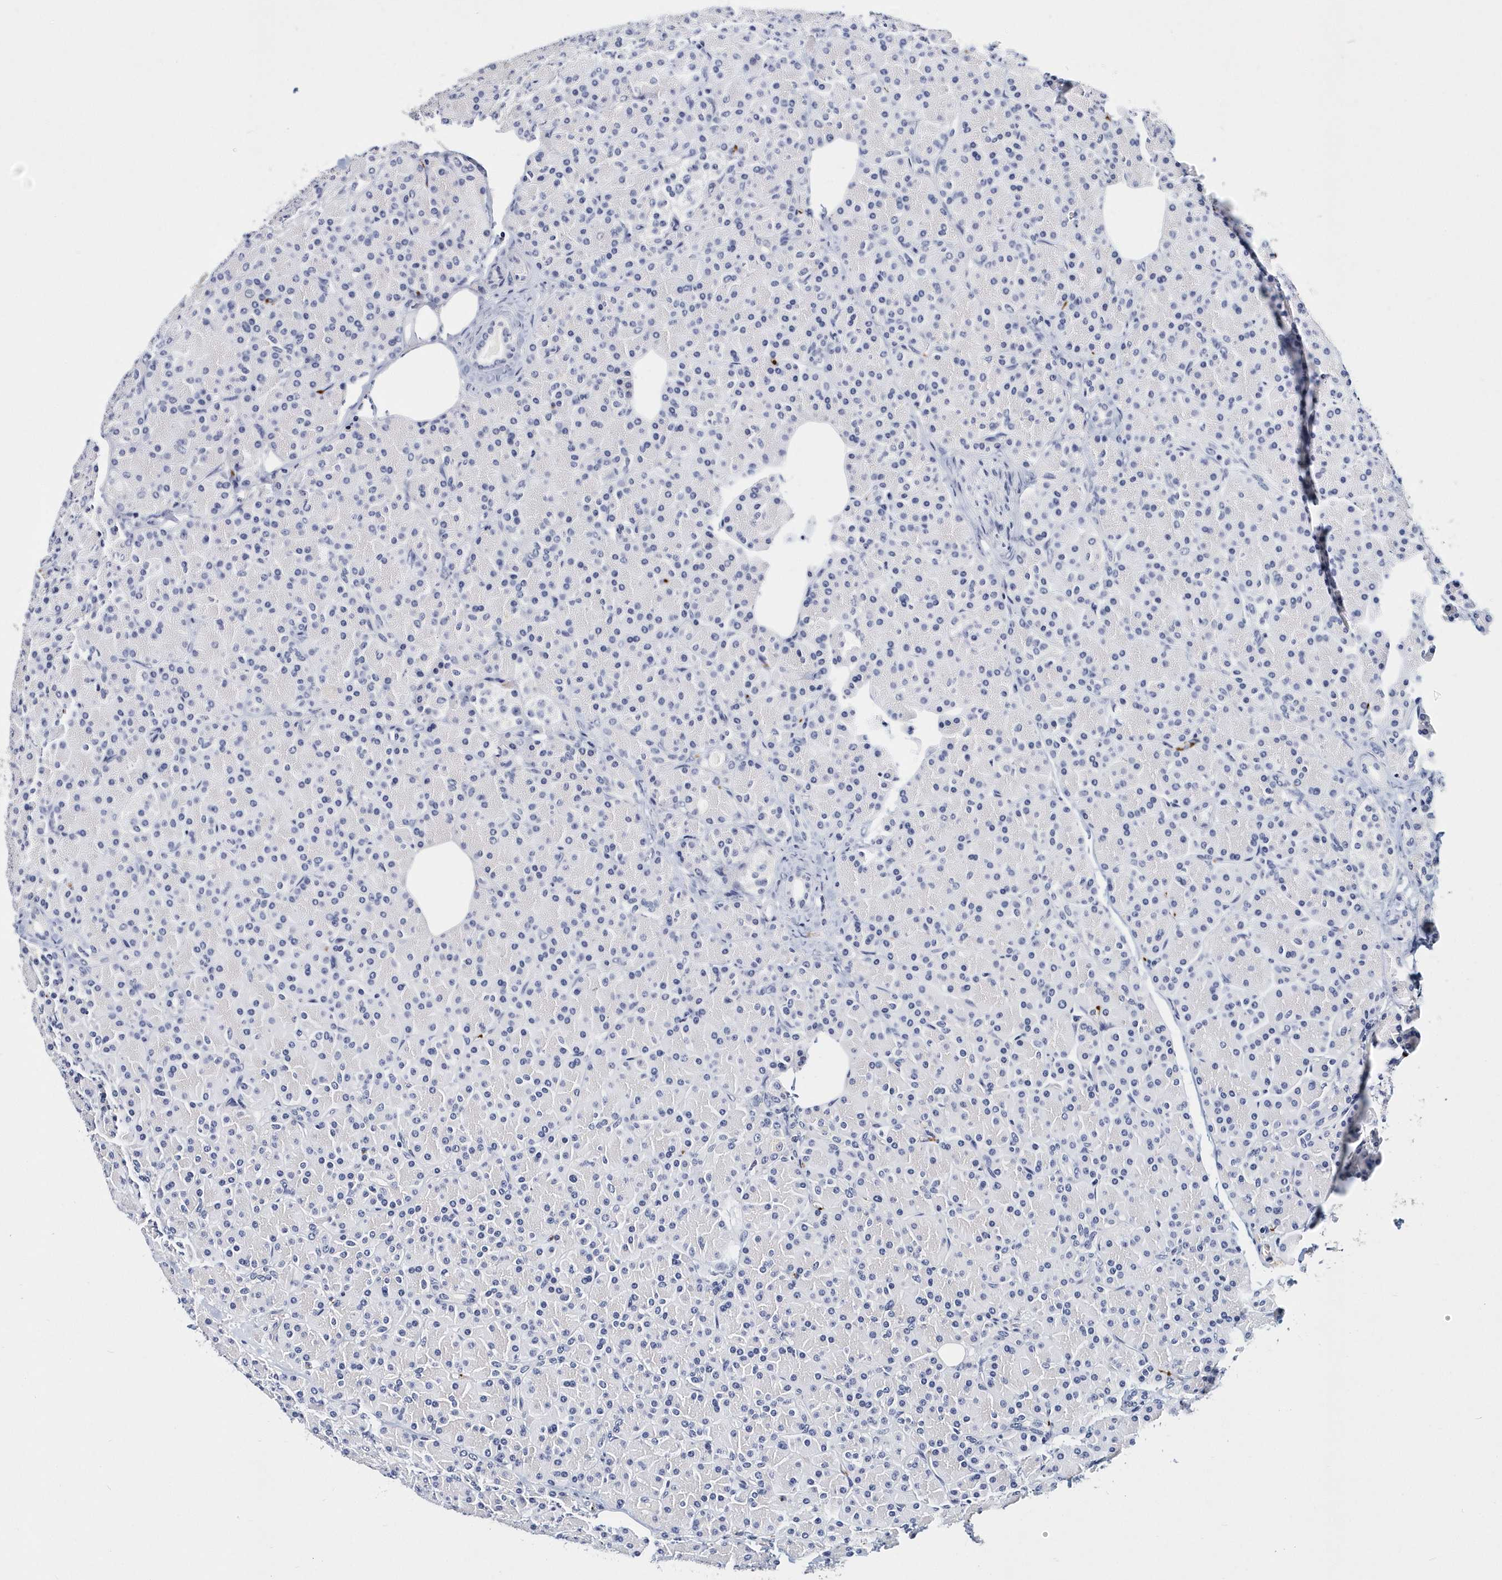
{"staining": {"intensity": "negative", "quantity": "none", "location": "none"}, "tissue": "pancreas", "cell_type": "Exocrine glandular cells", "image_type": "normal", "snomed": [{"axis": "morphology", "description": "Normal tissue, NOS"}, {"axis": "topography", "description": "Pancreas"}], "caption": "Histopathology image shows no protein expression in exocrine glandular cells of unremarkable pancreas. The staining is performed using DAB brown chromogen with nuclei counter-stained in using hematoxylin.", "gene": "ITGA2B", "patient": {"sex": "female", "age": 43}}